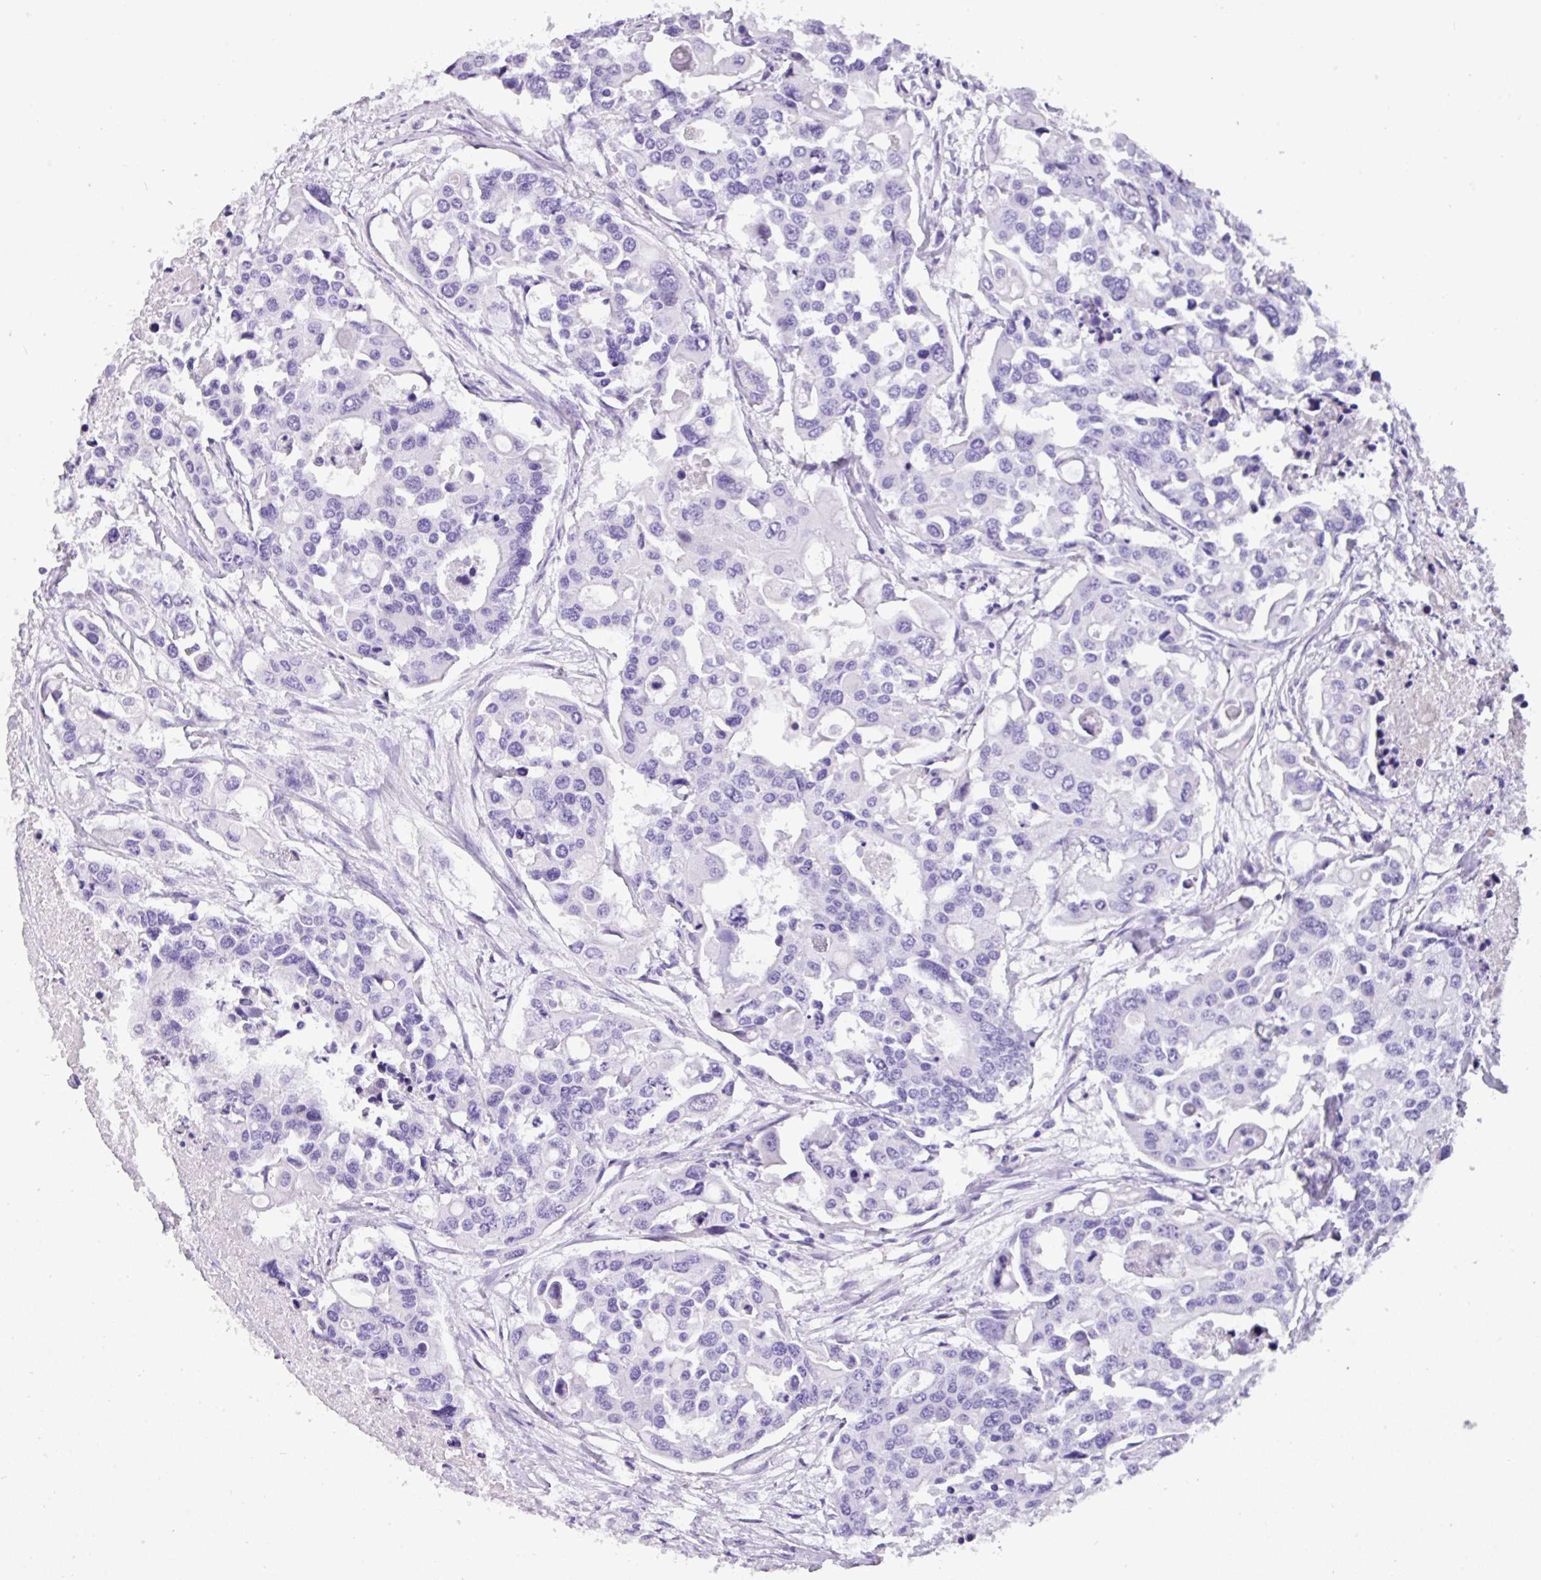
{"staining": {"intensity": "negative", "quantity": "none", "location": "none"}, "tissue": "colorectal cancer", "cell_type": "Tumor cells", "image_type": "cancer", "snomed": [{"axis": "morphology", "description": "Adenocarcinoma, NOS"}, {"axis": "topography", "description": "Colon"}], "caption": "There is no significant staining in tumor cells of colorectal cancer. (DAB (3,3'-diaminobenzidine) IHC visualized using brightfield microscopy, high magnification).", "gene": "MUC21", "patient": {"sex": "male", "age": 77}}